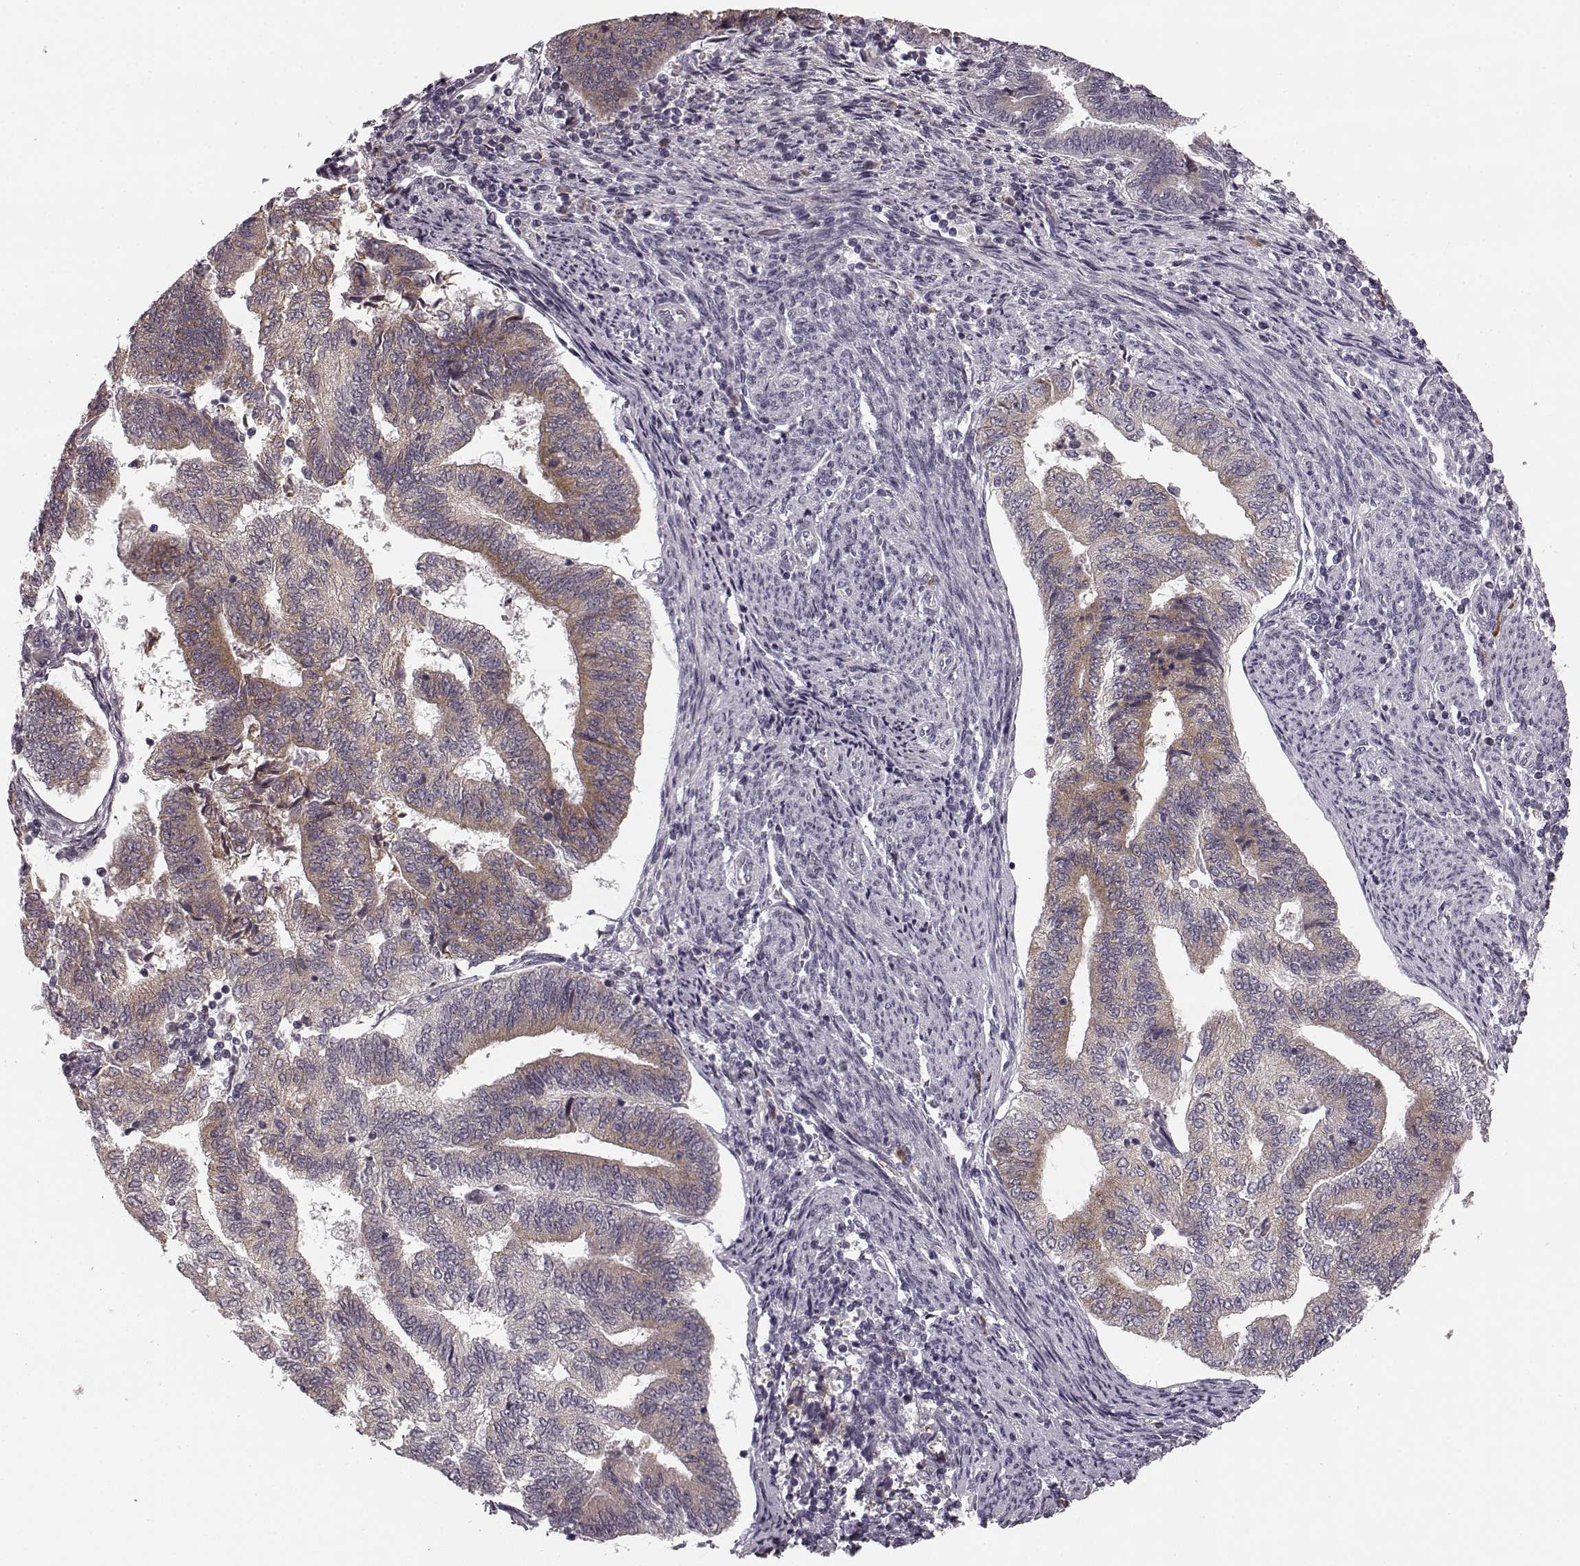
{"staining": {"intensity": "moderate", "quantity": "25%-75%", "location": "cytoplasmic/membranous"}, "tissue": "endometrial cancer", "cell_type": "Tumor cells", "image_type": "cancer", "snomed": [{"axis": "morphology", "description": "Adenocarcinoma, NOS"}, {"axis": "topography", "description": "Endometrium"}], "caption": "Moderate cytoplasmic/membranous protein expression is seen in approximately 25%-75% of tumor cells in adenocarcinoma (endometrial).", "gene": "FAM234B", "patient": {"sex": "female", "age": 65}}